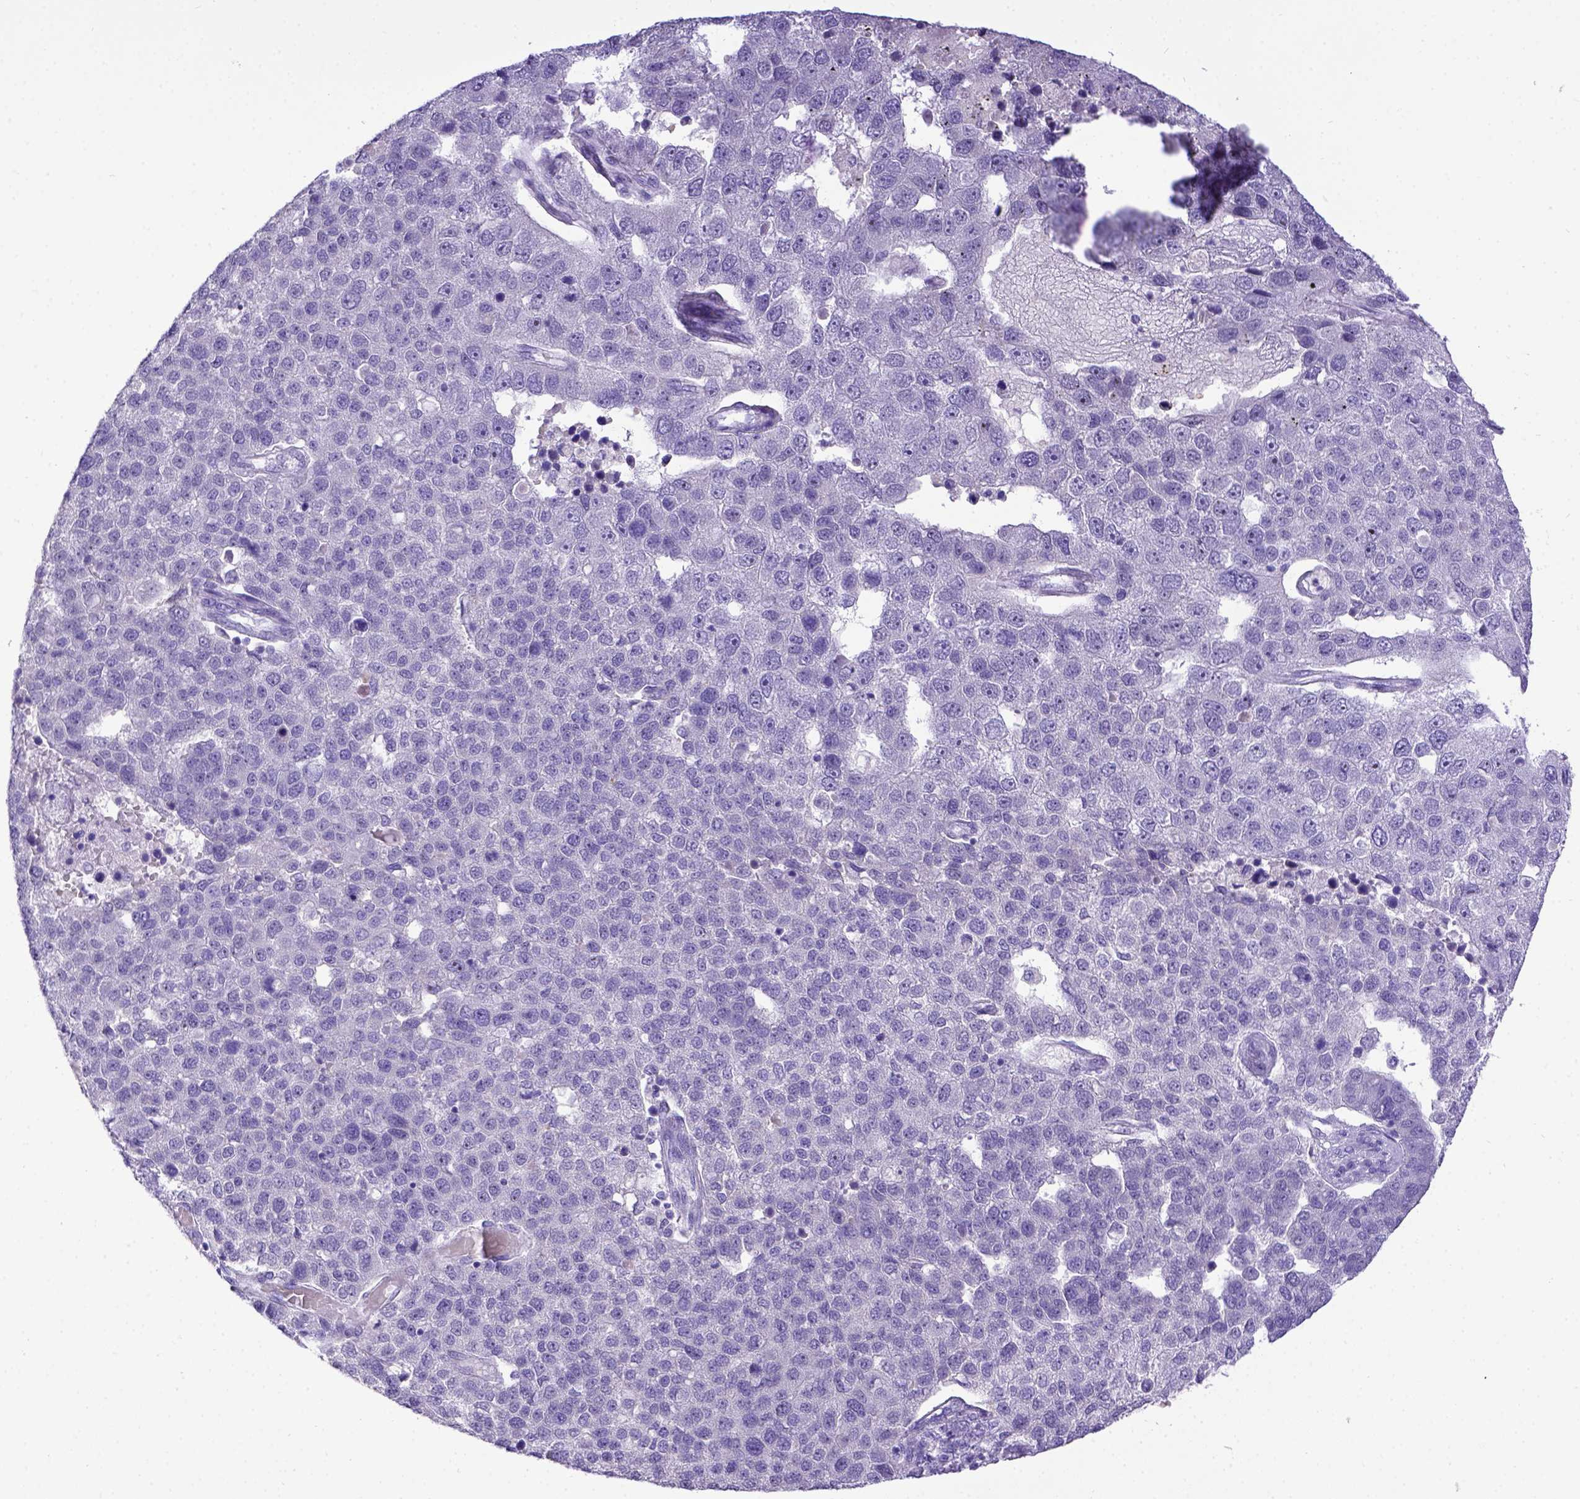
{"staining": {"intensity": "negative", "quantity": "none", "location": "none"}, "tissue": "pancreatic cancer", "cell_type": "Tumor cells", "image_type": "cancer", "snomed": [{"axis": "morphology", "description": "Adenocarcinoma, NOS"}, {"axis": "topography", "description": "Pancreas"}], "caption": "Human pancreatic cancer (adenocarcinoma) stained for a protein using immunohistochemistry (IHC) demonstrates no positivity in tumor cells.", "gene": "ESR1", "patient": {"sex": "female", "age": 61}}